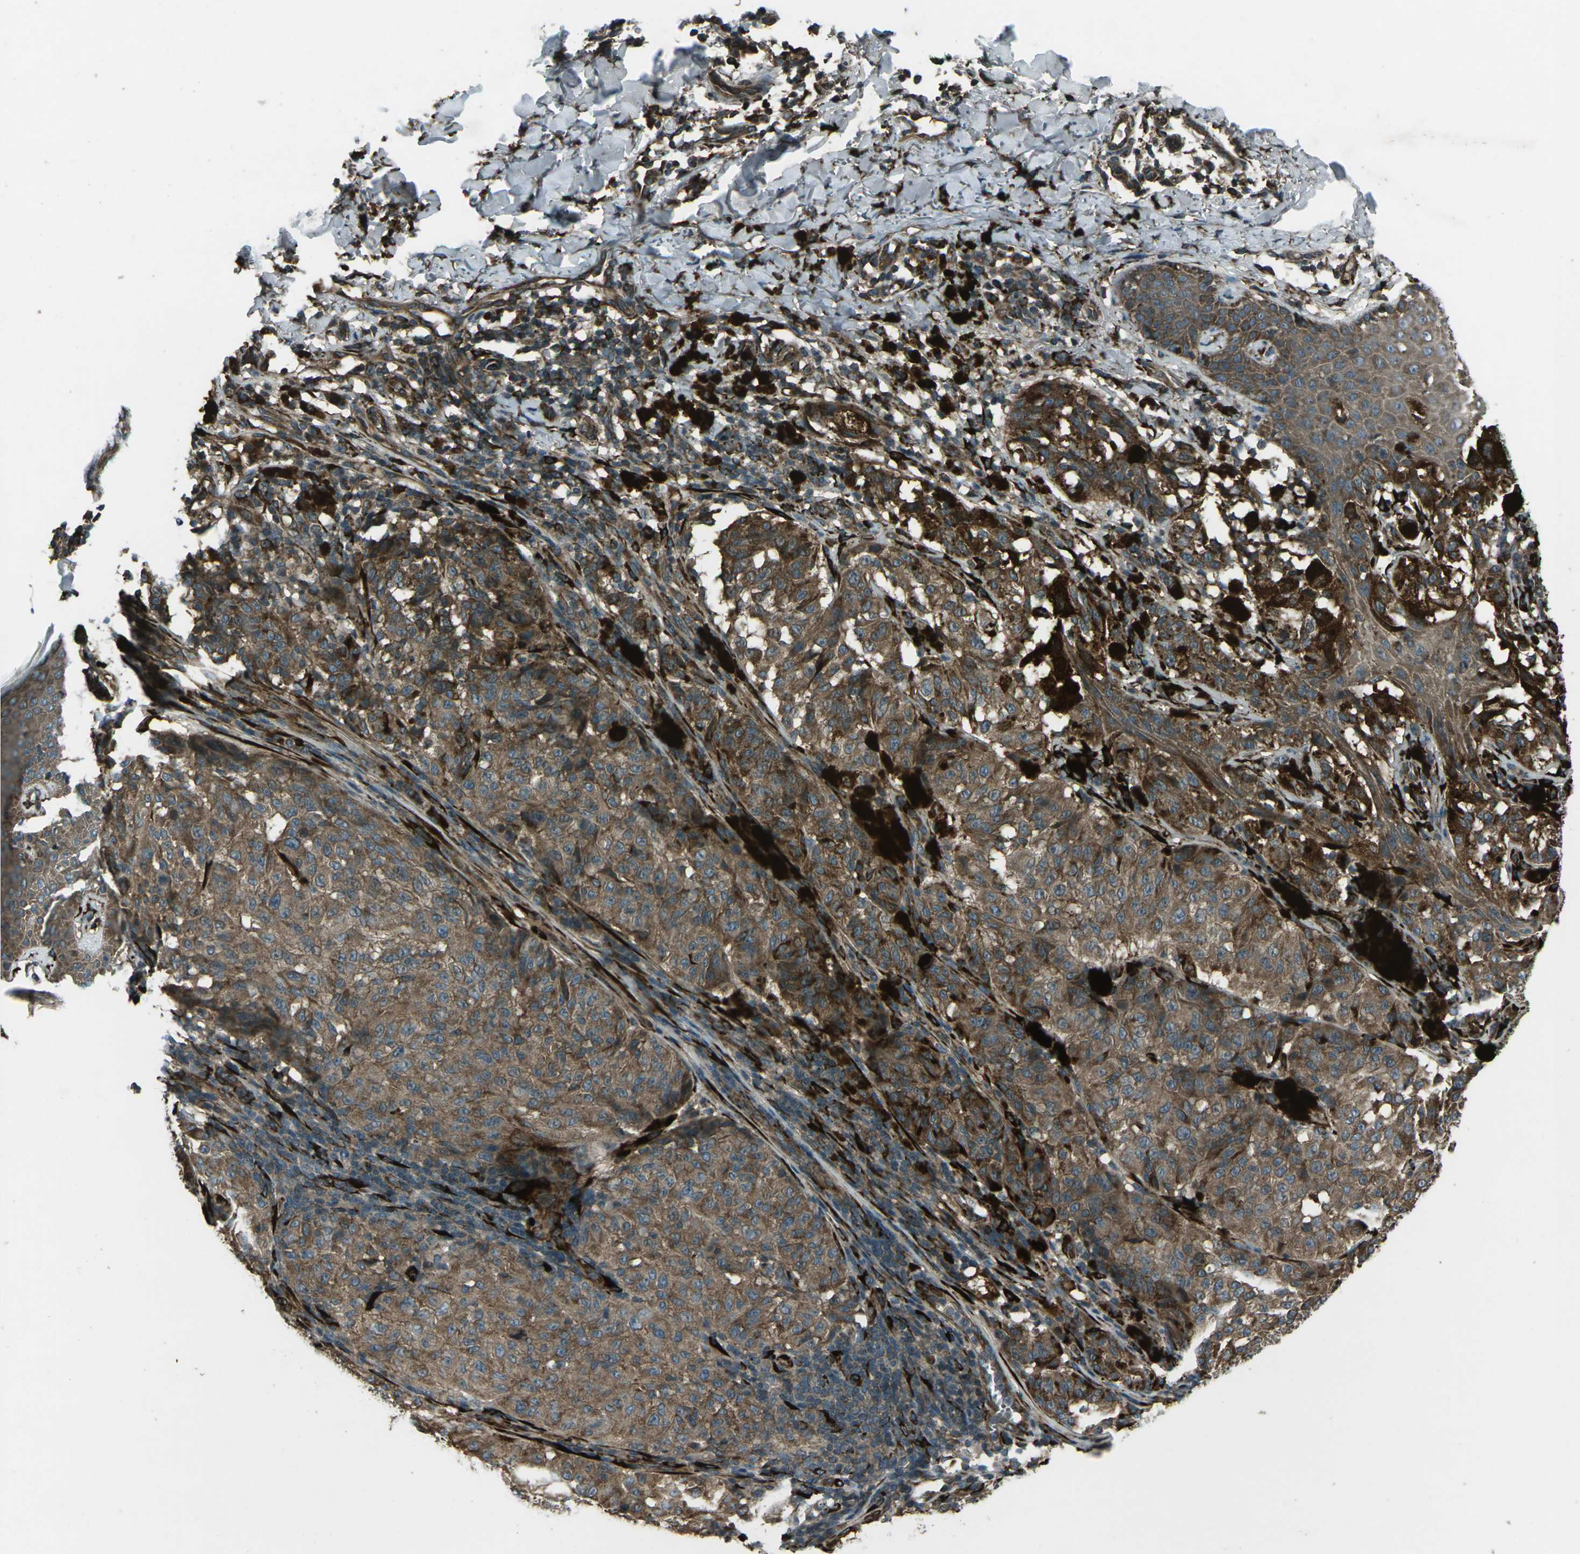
{"staining": {"intensity": "moderate", "quantity": ">75%", "location": "cytoplasmic/membranous"}, "tissue": "melanoma", "cell_type": "Tumor cells", "image_type": "cancer", "snomed": [{"axis": "morphology", "description": "Malignant melanoma, NOS"}, {"axis": "topography", "description": "Skin"}], "caption": "Immunohistochemical staining of malignant melanoma reveals medium levels of moderate cytoplasmic/membranous protein staining in about >75% of tumor cells.", "gene": "LSMEM1", "patient": {"sex": "female", "age": 46}}